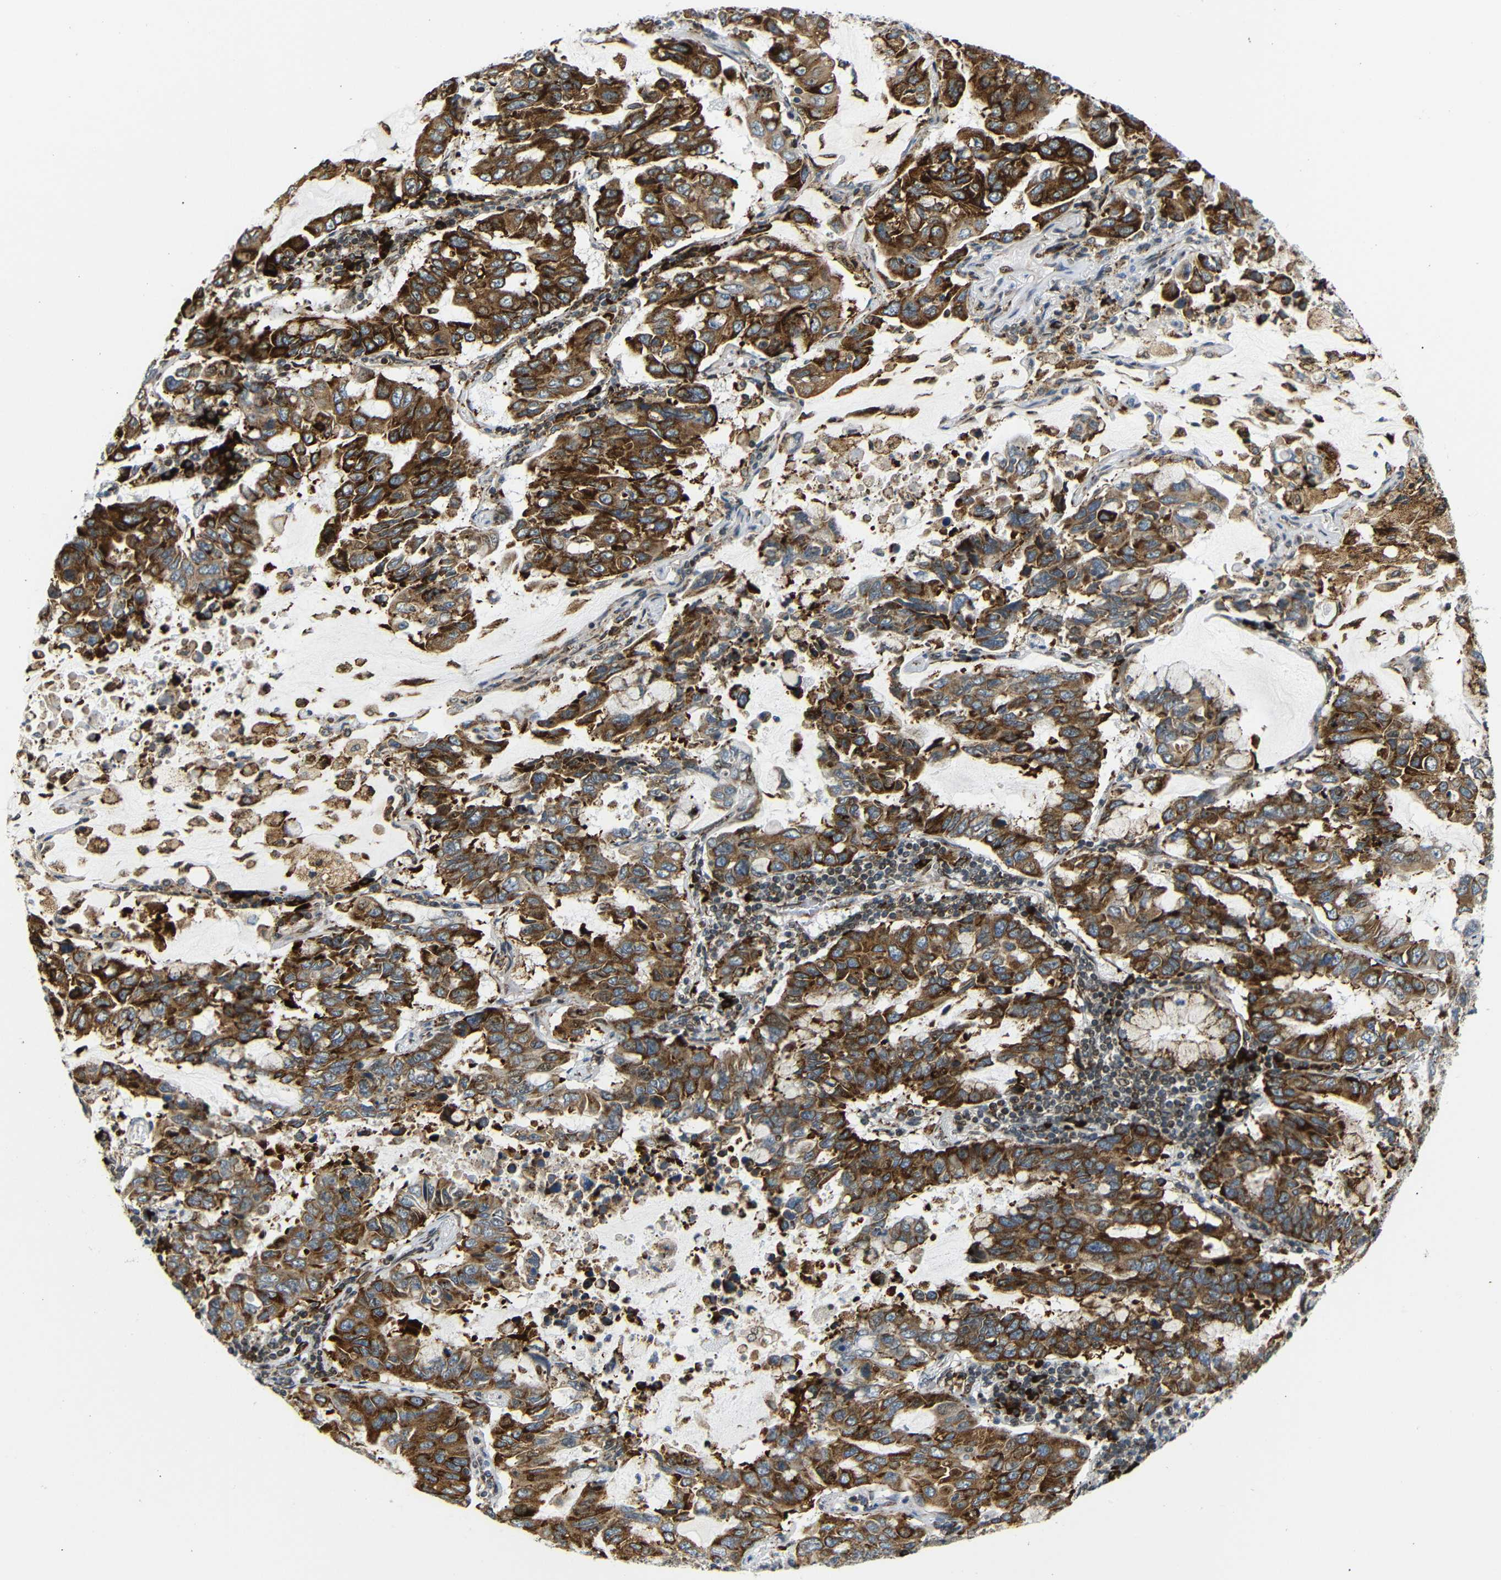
{"staining": {"intensity": "strong", "quantity": ">75%", "location": "cytoplasmic/membranous"}, "tissue": "lung cancer", "cell_type": "Tumor cells", "image_type": "cancer", "snomed": [{"axis": "morphology", "description": "Adenocarcinoma, NOS"}, {"axis": "topography", "description": "Lung"}], "caption": "Lung adenocarcinoma stained for a protein (brown) reveals strong cytoplasmic/membranous positive expression in approximately >75% of tumor cells.", "gene": "SPCS2", "patient": {"sex": "male", "age": 64}}